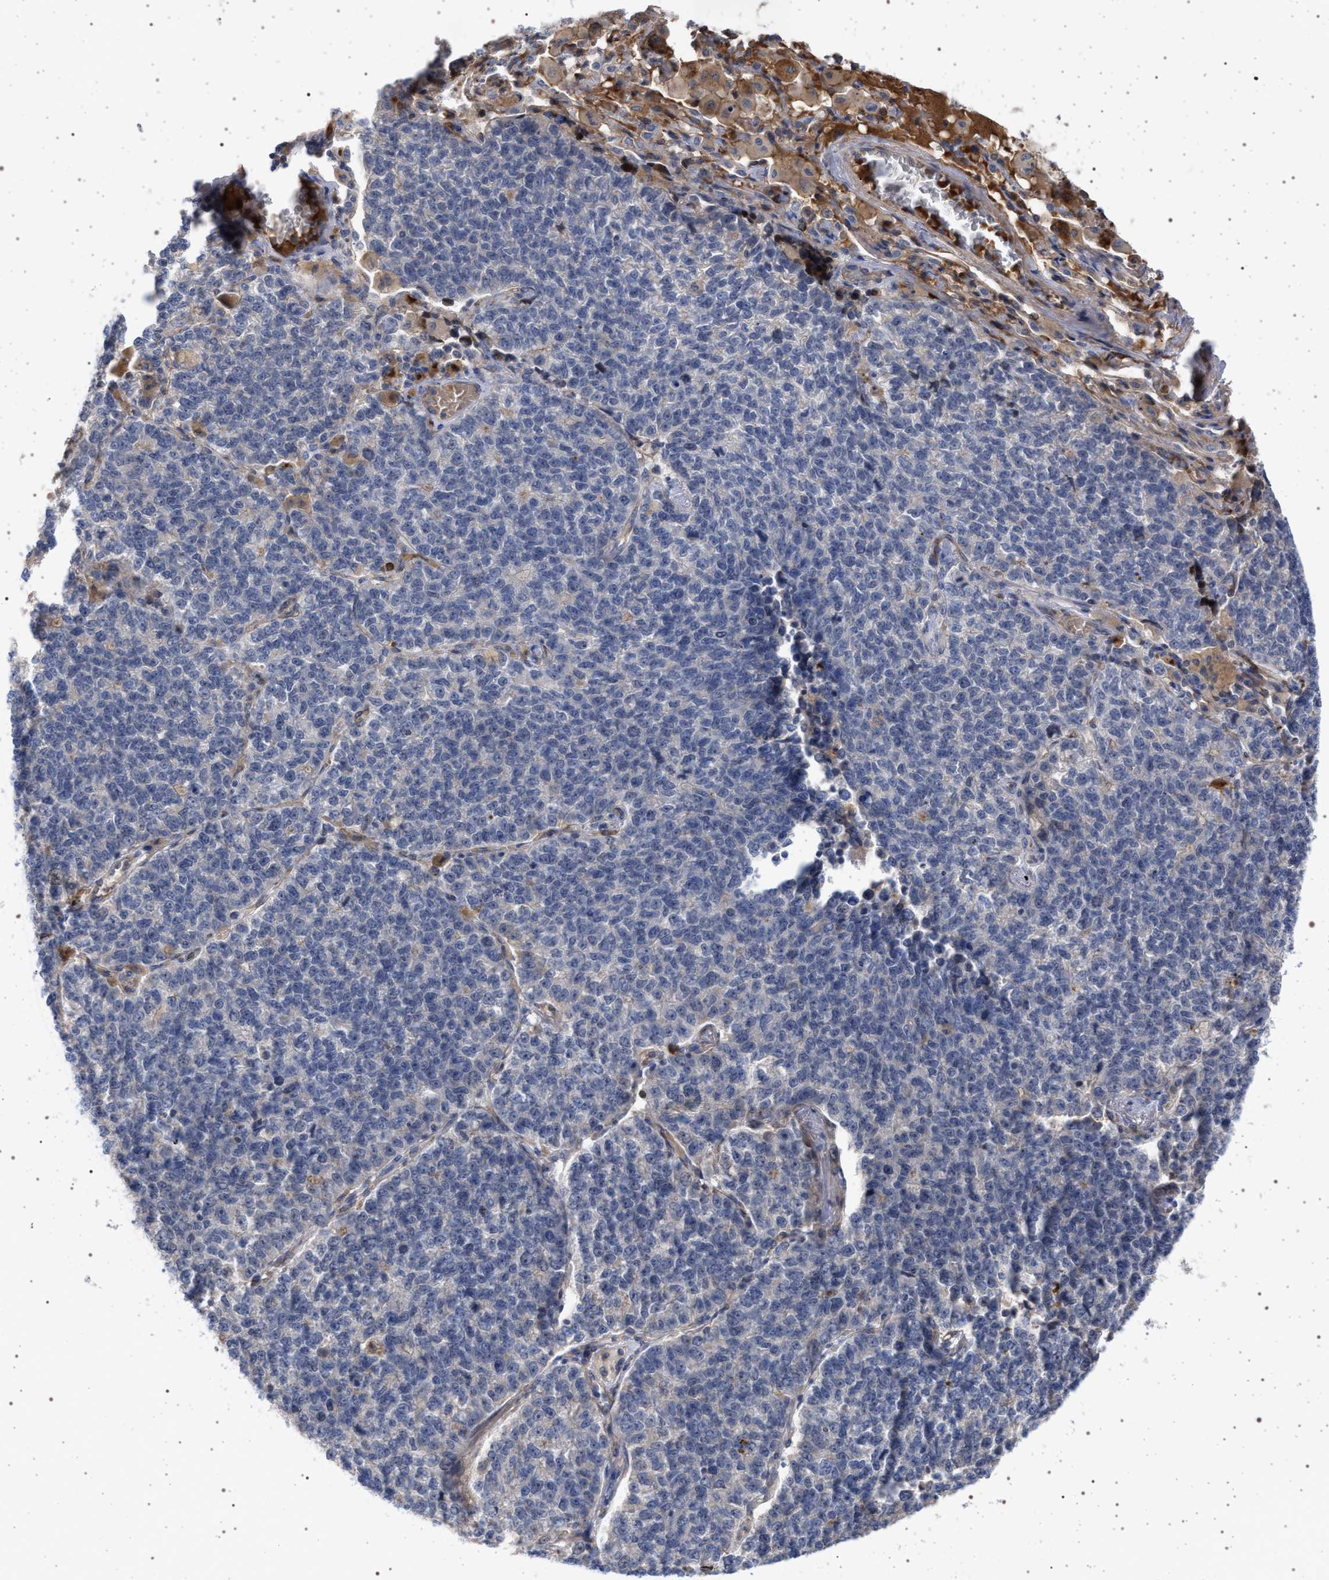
{"staining": {"intensity": "negative", "quantity": "none", "location": "none"}, "tissue": "lung cancer", "cell_type": "Tumor cells", "image_type": "cancer", "snomed": [{"axis": "morphology", "description": "Adenocarcinoma, NOS"}, {"axis": "topography", "description": "Lung"}], "caption": "A histopathology image of human lung cancer (adenocarcinoma) is negative for staining in tumor cells. (DAB (3,3'-diaminobenzidine) immunohistochemistry (IHC) visualized using brightfield microscopy, high magnification).", "gene": "RBM48", "patient": {"sex": "male", "age": 49}}